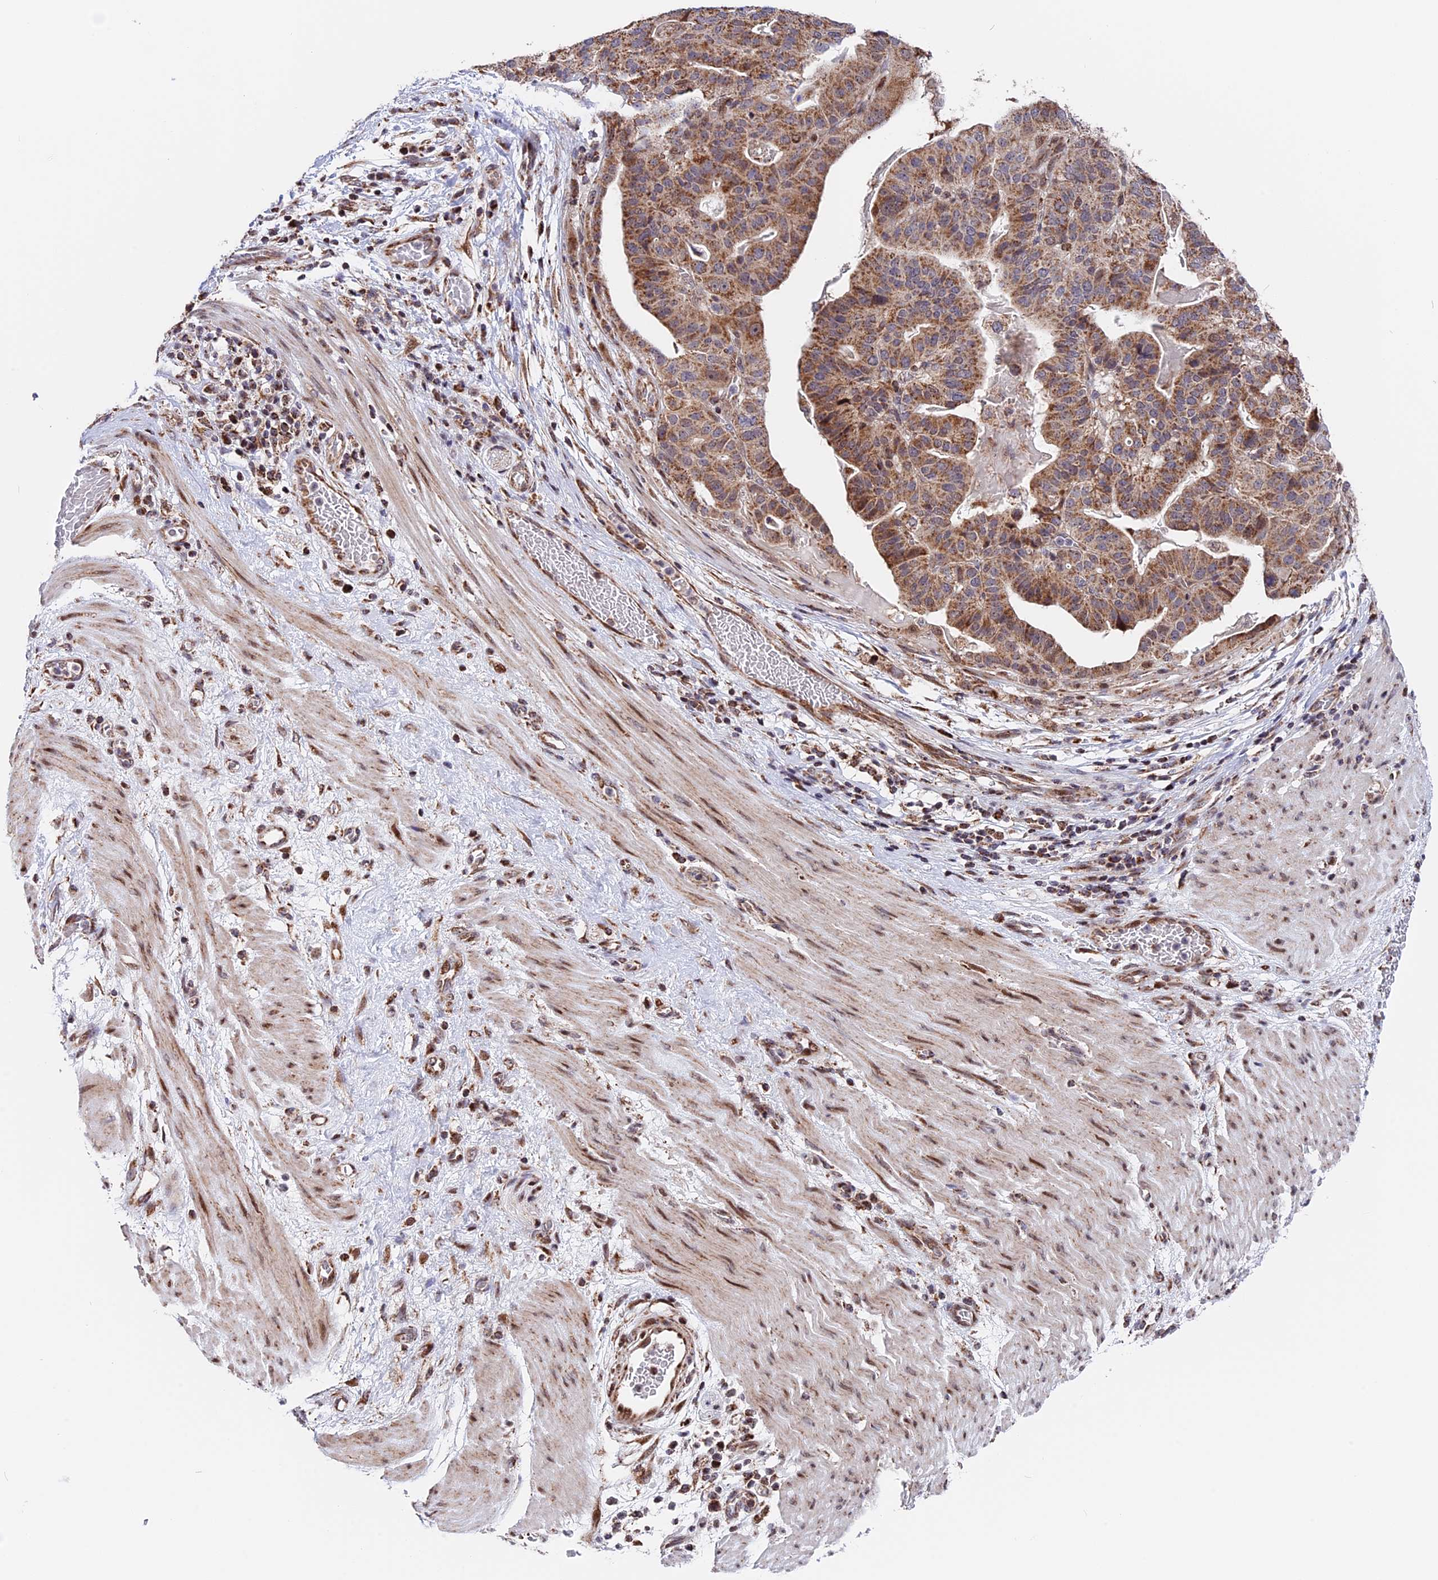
{"staining": {"intensity": "moderate", "quantity": ">75%", "location": "cytoplasmic/membranous"}, "tissue": "stomach cancer", "cell_type": "Tumor cells", "image_type": "cancer", "snomed": [{"axis": "morphology", "description": "Adenocarcinoma, NOS"}, {"axis": "topography", "description": "Stomach"}], "caption": "DAB (3,3'-diaminobenzidine) immunohistochemical staining of human adenocarcinoma (stomach) exhibits moderate cytoplasmic/membranous protein positivity in approximately >75% of tumor cells.", "gene": "FAM174C", "patient": {"sex": "male", "age": 48}}